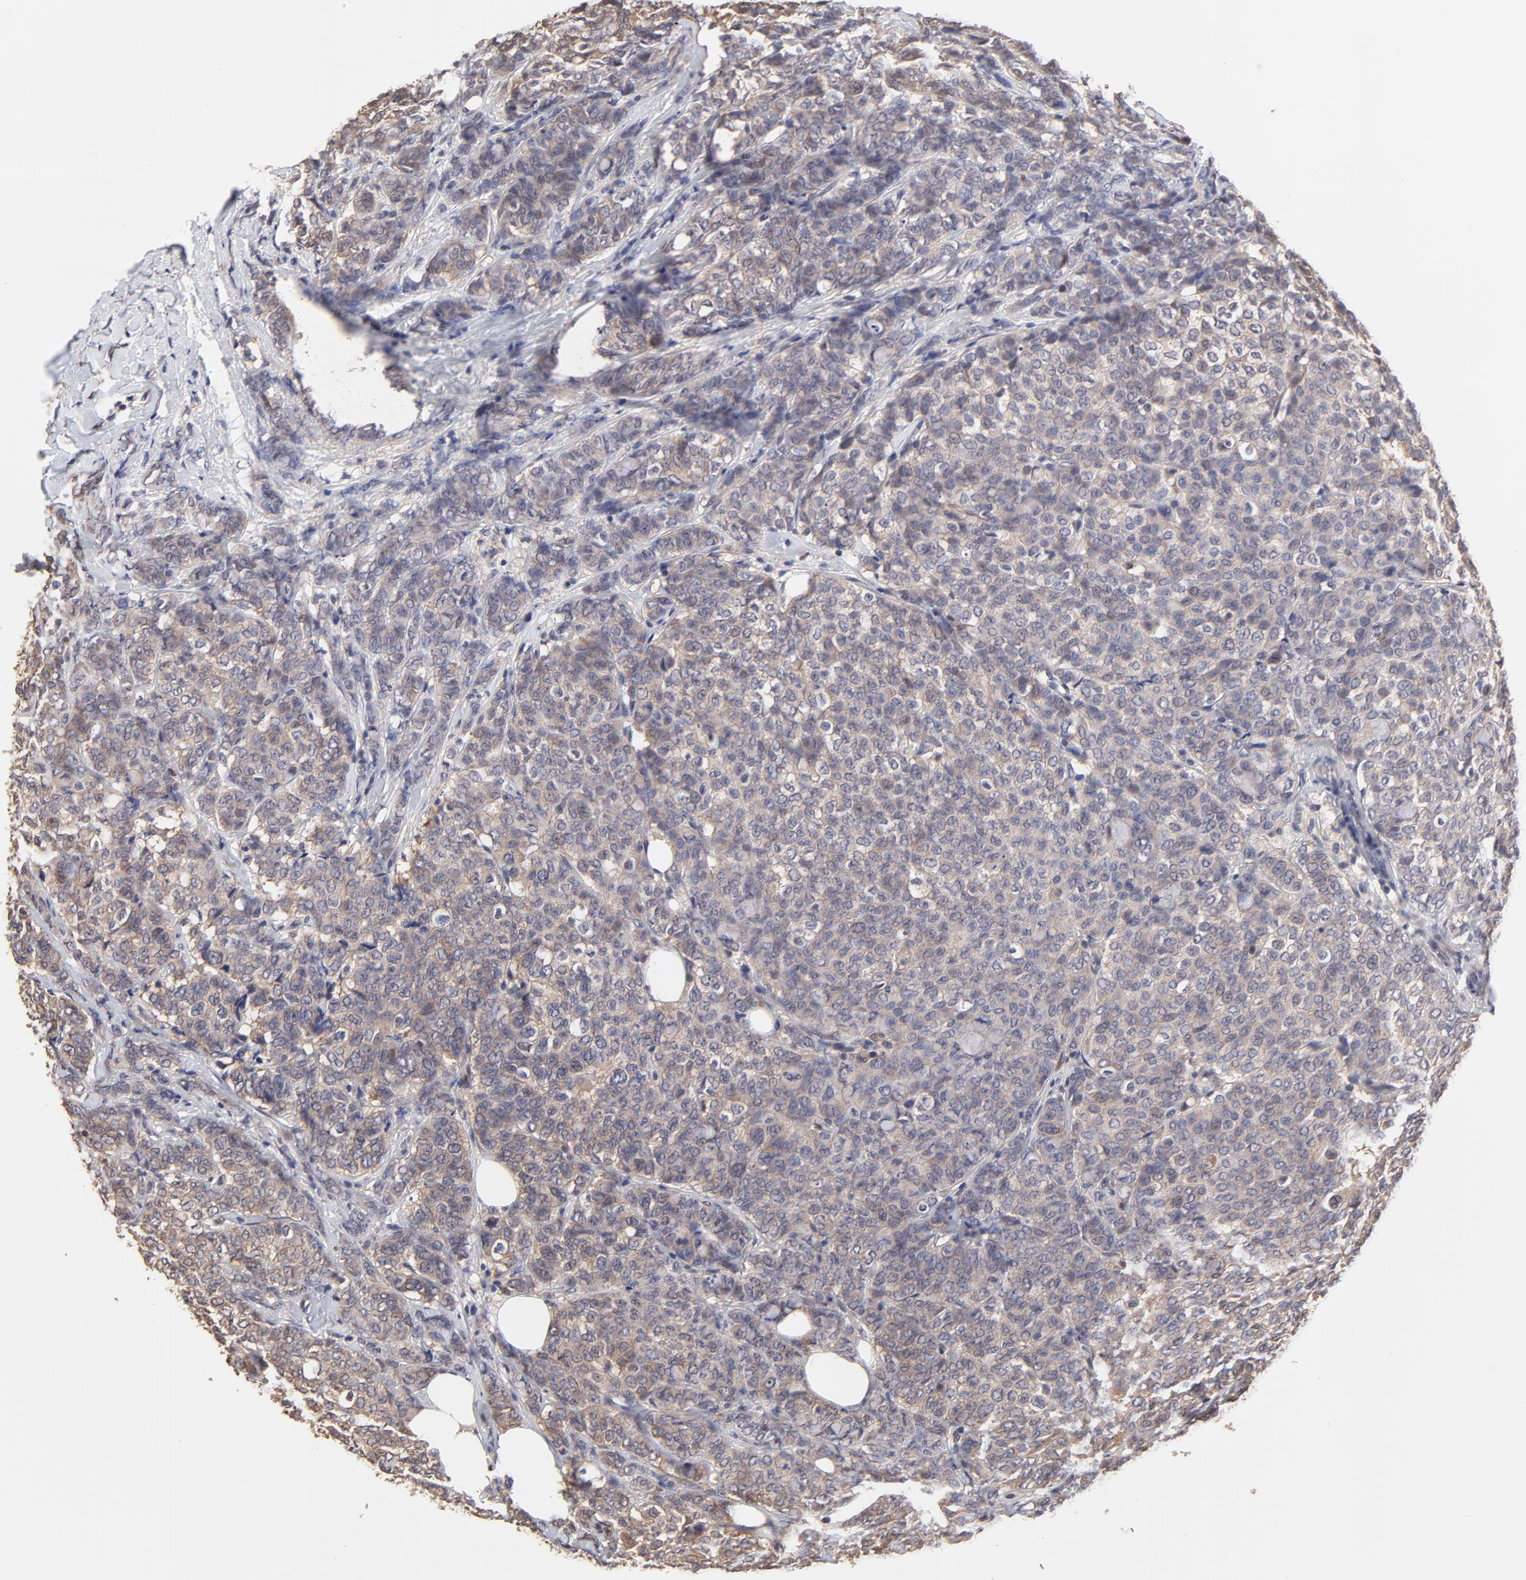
{"staining": {"intensity": "weak", "quantity": ">75%", "location": "cytoplasmic/membranous"}, "tissue": "breast cancer", "cell_type": "Tumor cells", "image_type": "cancer", "snomed": [{"axis": "morphology", "description": "Lobular carcinoma"}, {"axis": "topography", "description": "Breast"}], "caption": "IHC image of neoplastic tissue: breast cancer stained using immunohistochemistry displays low levels of weak protein expression localized specifically in the cytoplasmic/membranous of tumor cells, appearing as a cytoplasmic/membranous brown color.", "gene": "CCT2", "patient": {"sex": "female", "age": 60}}